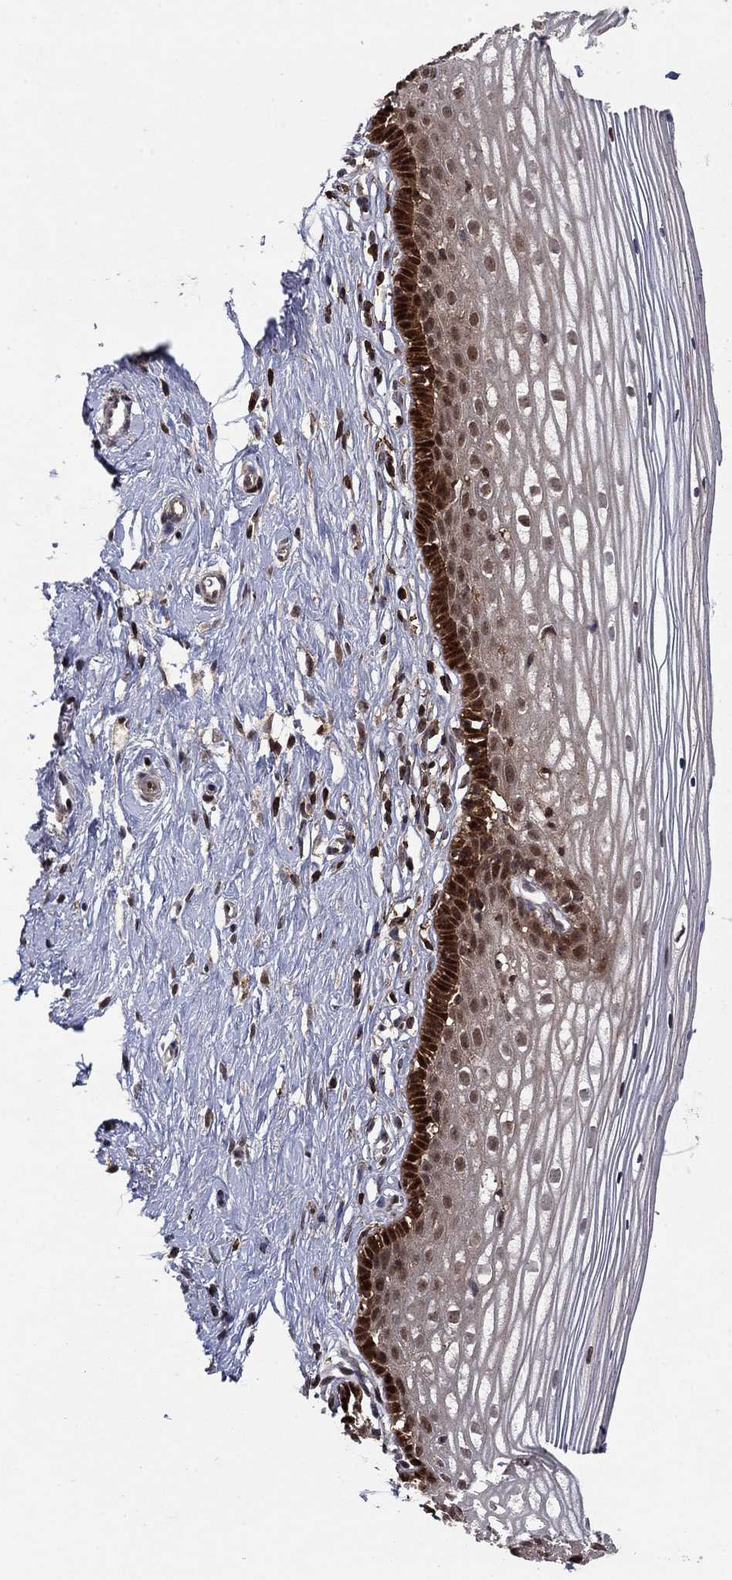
{"staining": {"intensity": "moderate", "quantity": ">75%", "location": "cytoplasmic/membranous"}, "tissue": "cervix", "cell_type": "Glandular cells", "image_type": "normal", "snomed": [{"axis": "morphology", "description": "Normal tissue, NOS"}, {"axis": "topography", "description": "Cervix"}], "caption": "Immunohistochemistry (IHC) image of benign cervix stained for a protein (brown), which demonstrates medium levels of moderate cytoplasmic/membranous staining in approximately >75% of glandular cells.", "gene": "CCDC66", "patient": {"sex": "female", "age": 40}}